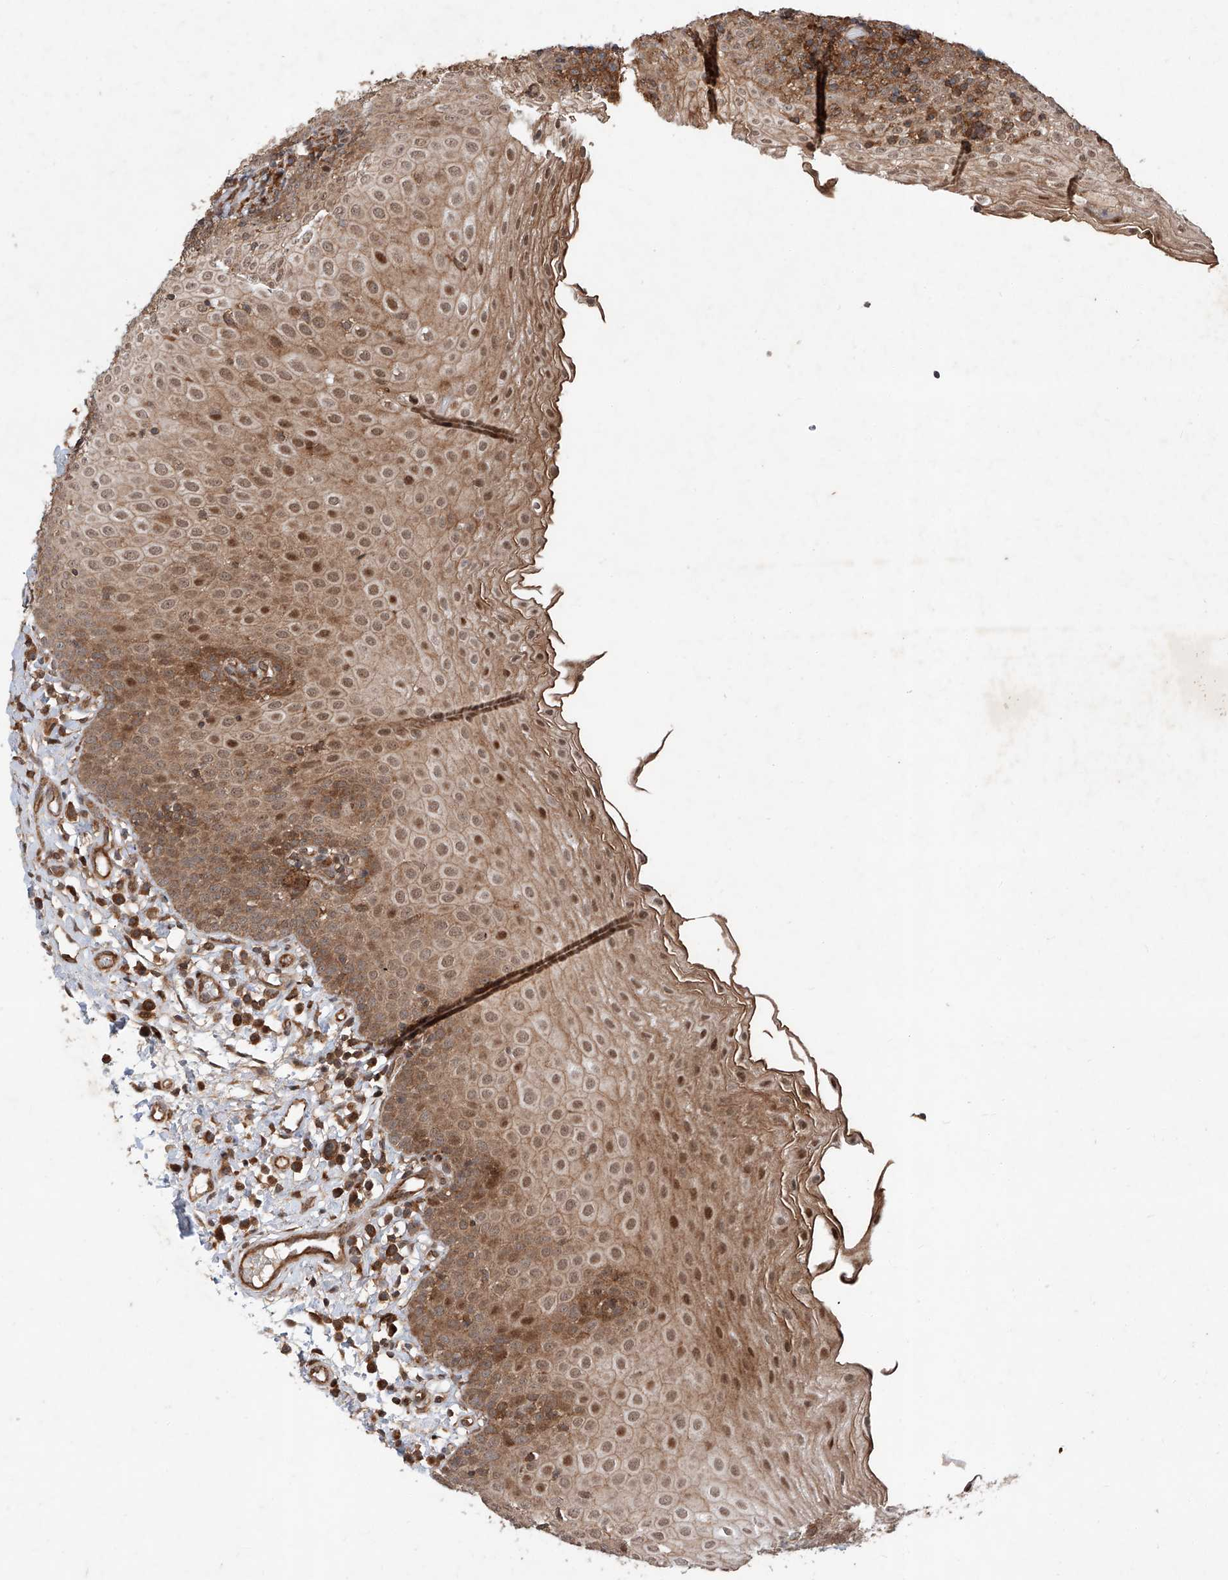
{"staining": {"intensity": "strong", "quantity": ">75%", "location": "cytoplasmic/membranous"}, "tissue": "tonsil", "cell_type": "Germinal center cells", "image_type": "normal", "snomed": [{"axis": "morphology", "description": "Normal tissue, NOS"}, {"axis": "topography", "description": "Tonsil"}], "caption": "Immunohistochemical staining of unremarkable tonsil reveals >75% levels of strong cytoplasmic/membranous protein positivity in about >75% of germinal center cells. The protein is shown in brown color, while the nuclei are stained blue.", "gene": "ZFP28", "patient": {"sex": "female", "age": 19}}